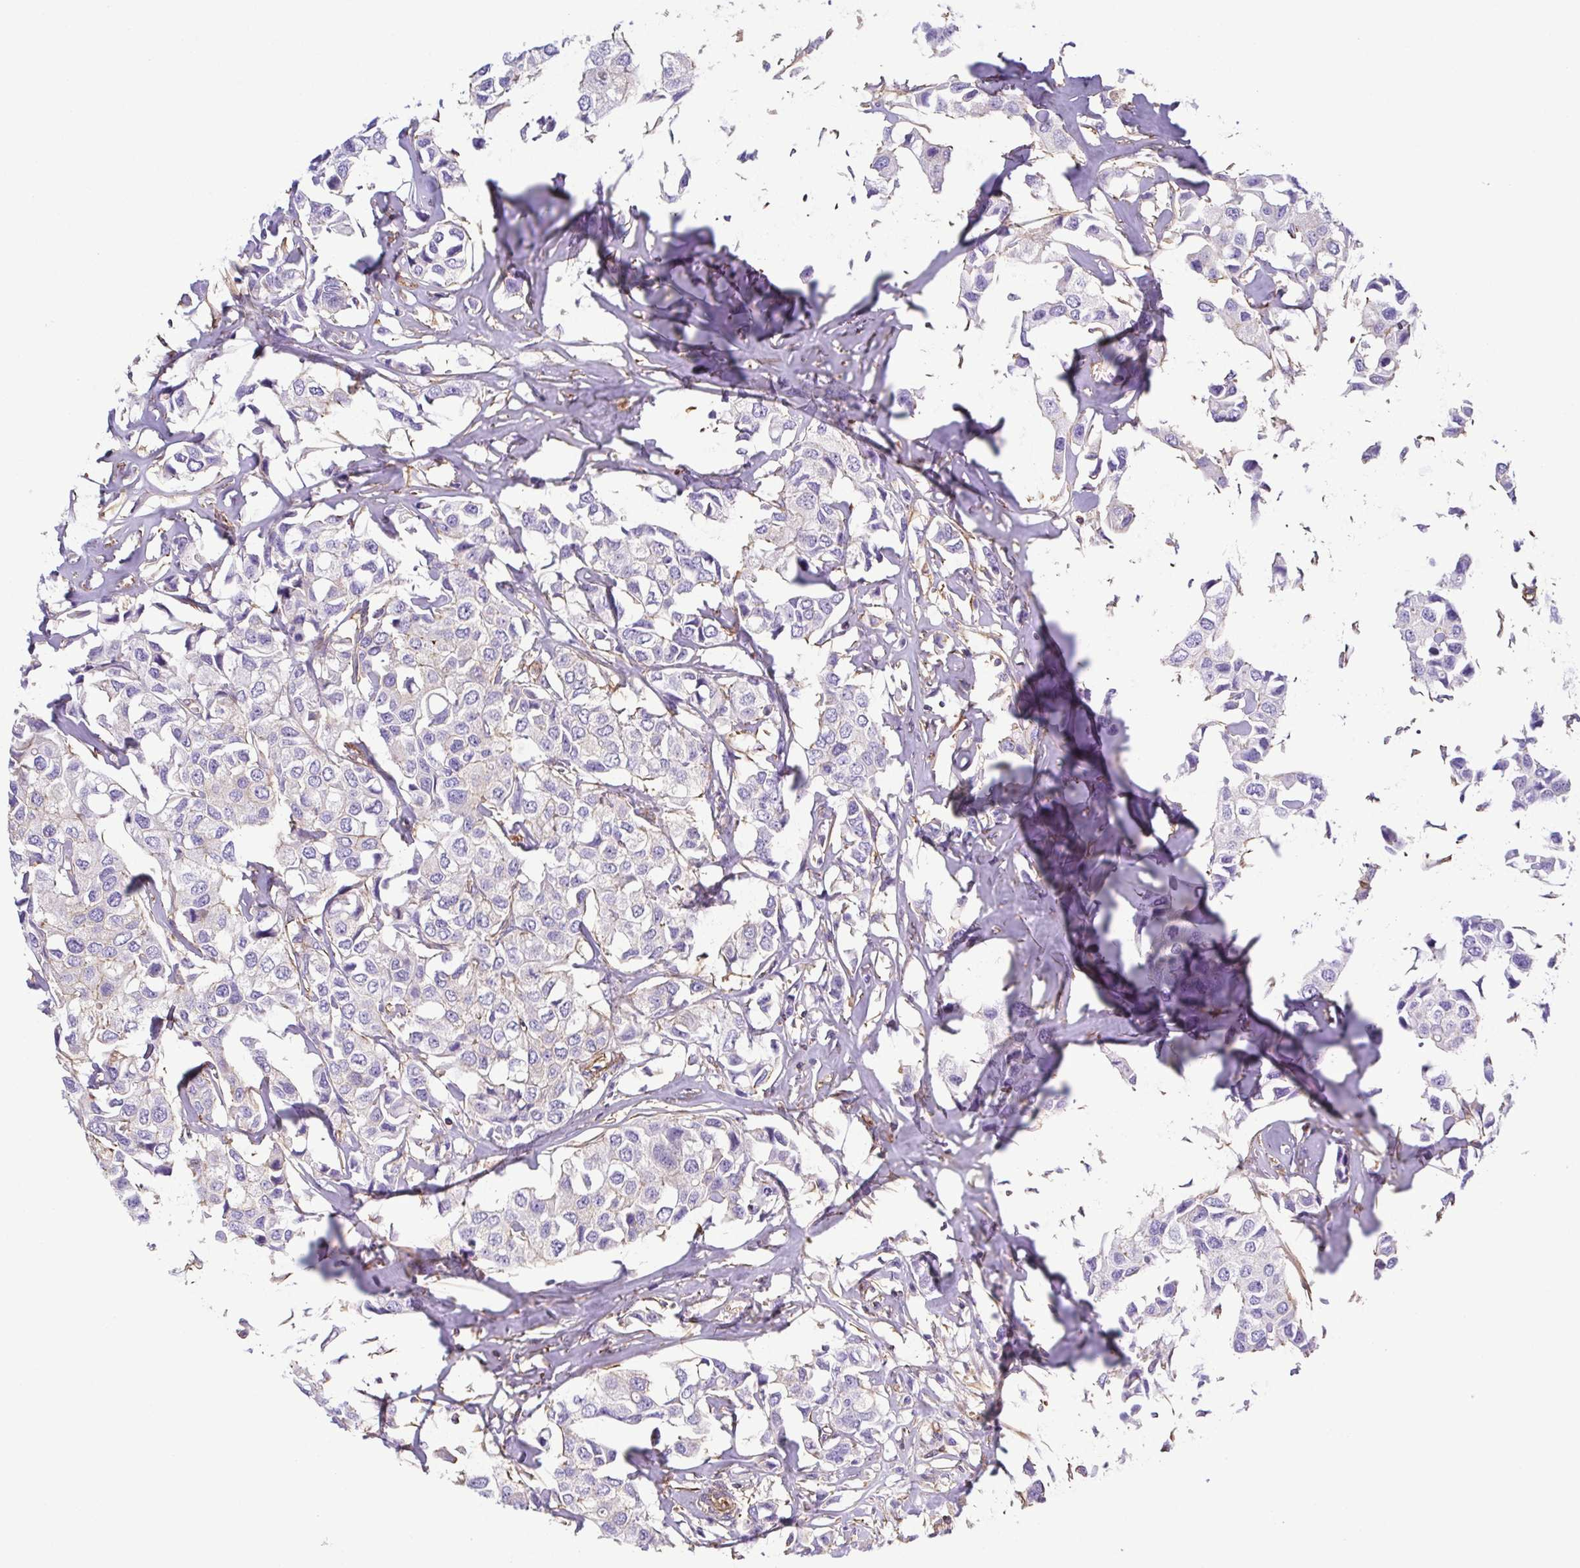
{"staining": {"intensity": "negative", "quantity": "none", "location": "none"}, "tissue": "breast cancer", "cell_type": "Tumor cells", "image_type": "cancer", "snomed": [{"axis": "morphology", "description": "Duct carcinoma"}, {"axis": "topography", "description": "Breast"}], "caption": "Human breast infiltrating ductal carcinoma stained for a protein using IHC demonstrates no staining in tumor cells.", "gene": "MYL6", "patient": {"sex": "female", "age": 80}}